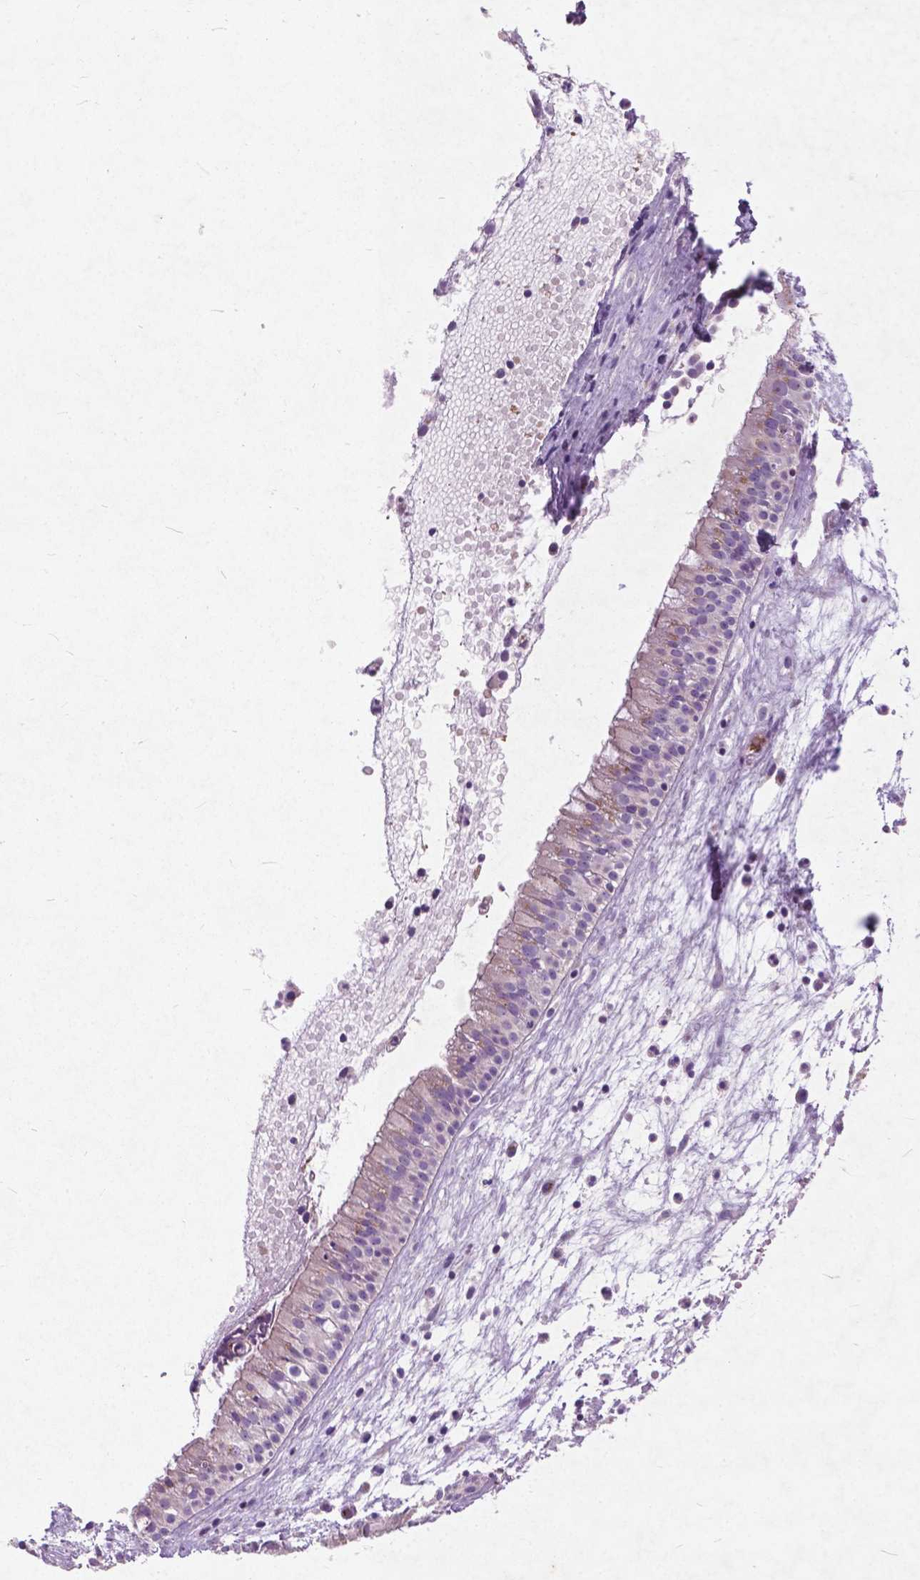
{"staining": {"intensity": "moderate", "quantity": "<25%", "location": "cytoplasmic/membranous"}, "tissue": "nasopharynx", "cell_type": "Respiratory epithelial cells", "image_type": "normal", "snomed": [{"axis": "morphology", "description": "Normal tissue, NOS"}, {"axis": "topography", "description": "Nasopharynx"}], "caption": "Protein expression by IHC shows moderate cytoplasmic/membranous positivity in about <25% of respiratory epithelial cells in normal nasopharynx.", "gene": "ATG4D", "patient": {"sex": "male", "age": 31}}